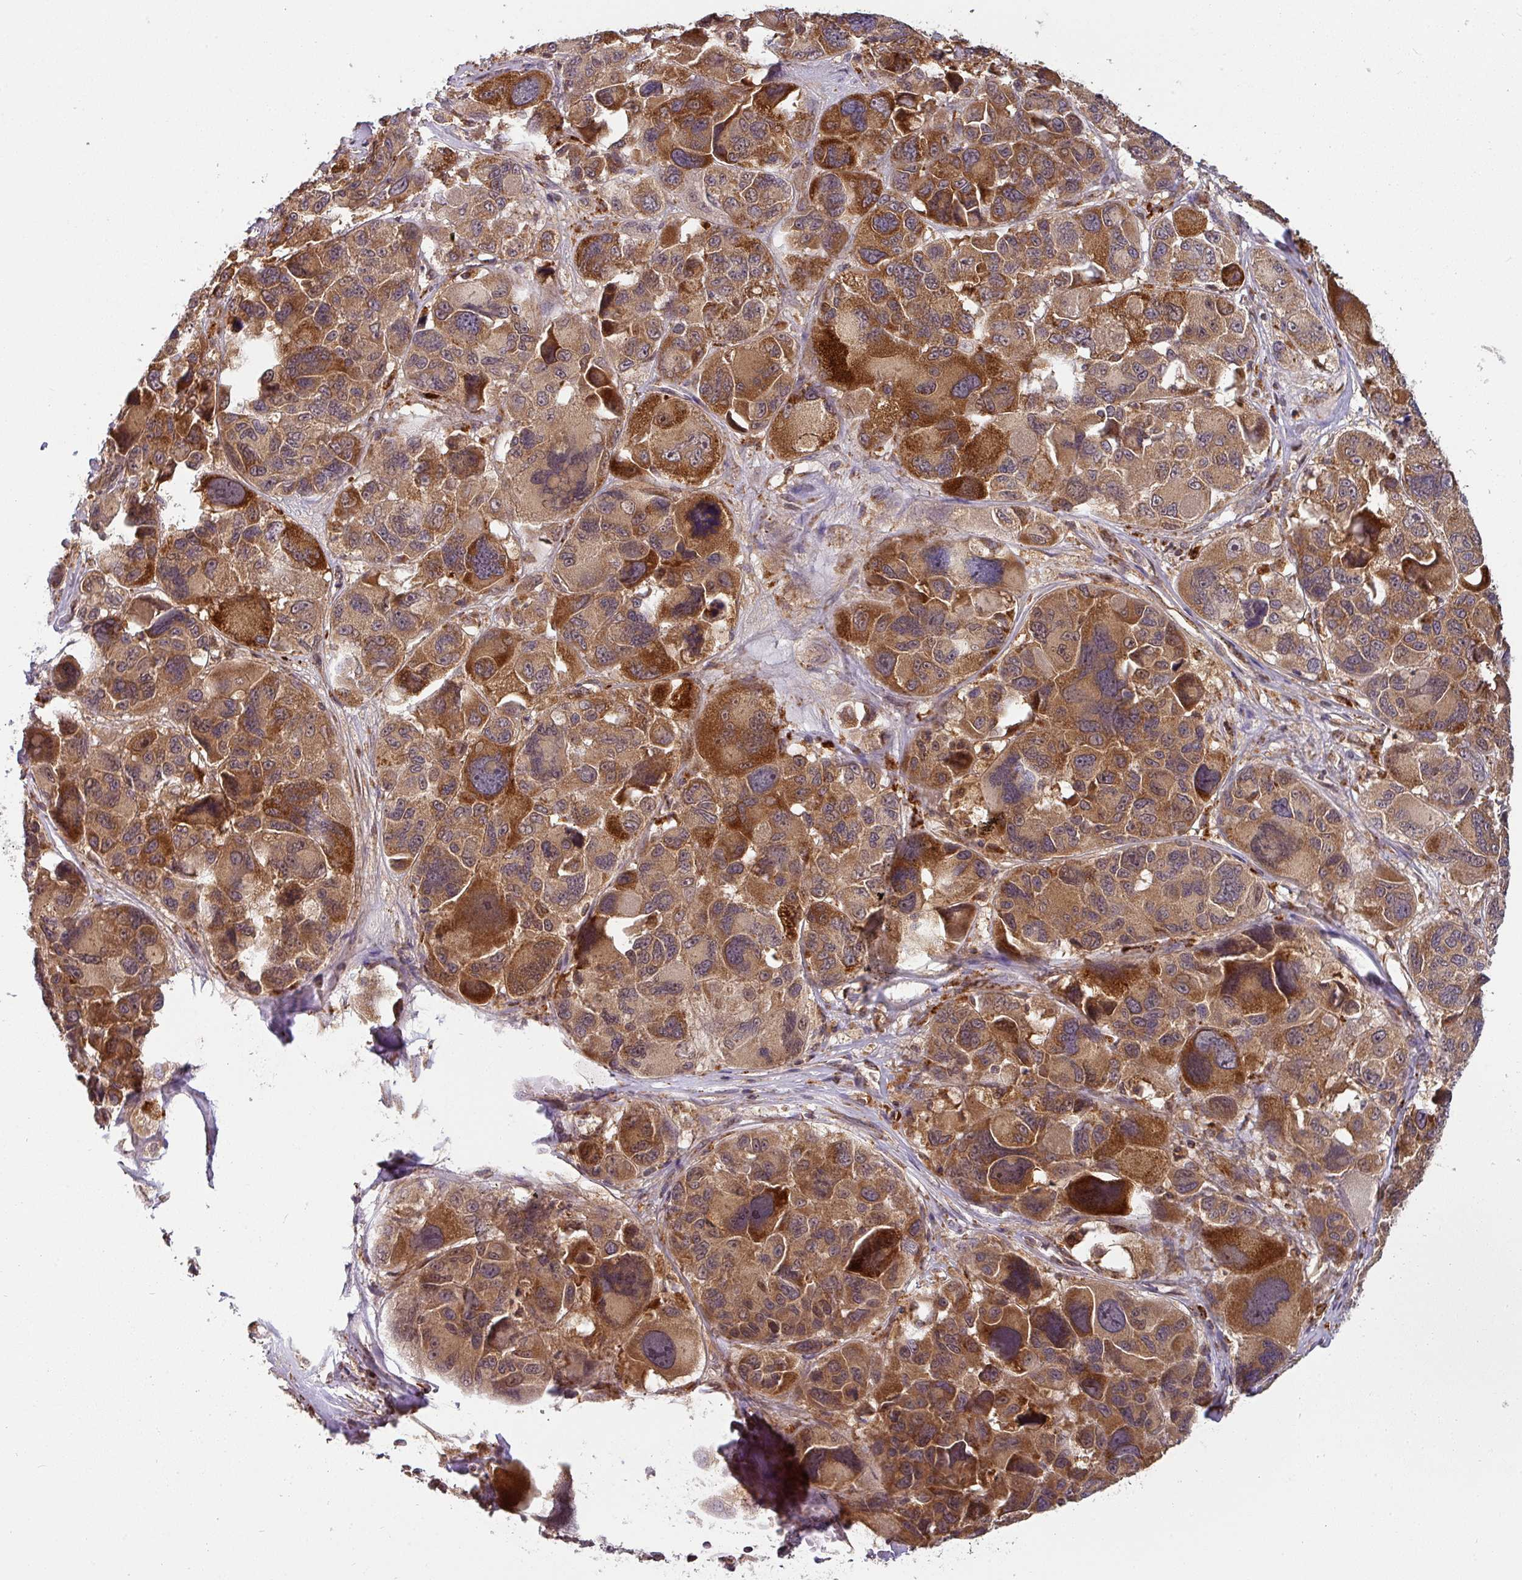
{"staining": {"intensity": "strong", "quantity": ">75%", "location": "cytoplasmic/membranous,nuclear"}, "tissue": "melanoma", "cell_type": "Tumor cells", "image_type": "cancer", "snomed": [{"axis": "morphology", "description": "Malignant melanoma, NOS"}, {"axis": "topography", "description": "Skin"}], "caption": "The histopathology image displays staining of melanoma, revealing strong cytoplasmic/membranous and nuclear protein expression (brown color) within tumor cells.", "gene": "MRPS16", "patient": {"sex": "female", "age": 66}}